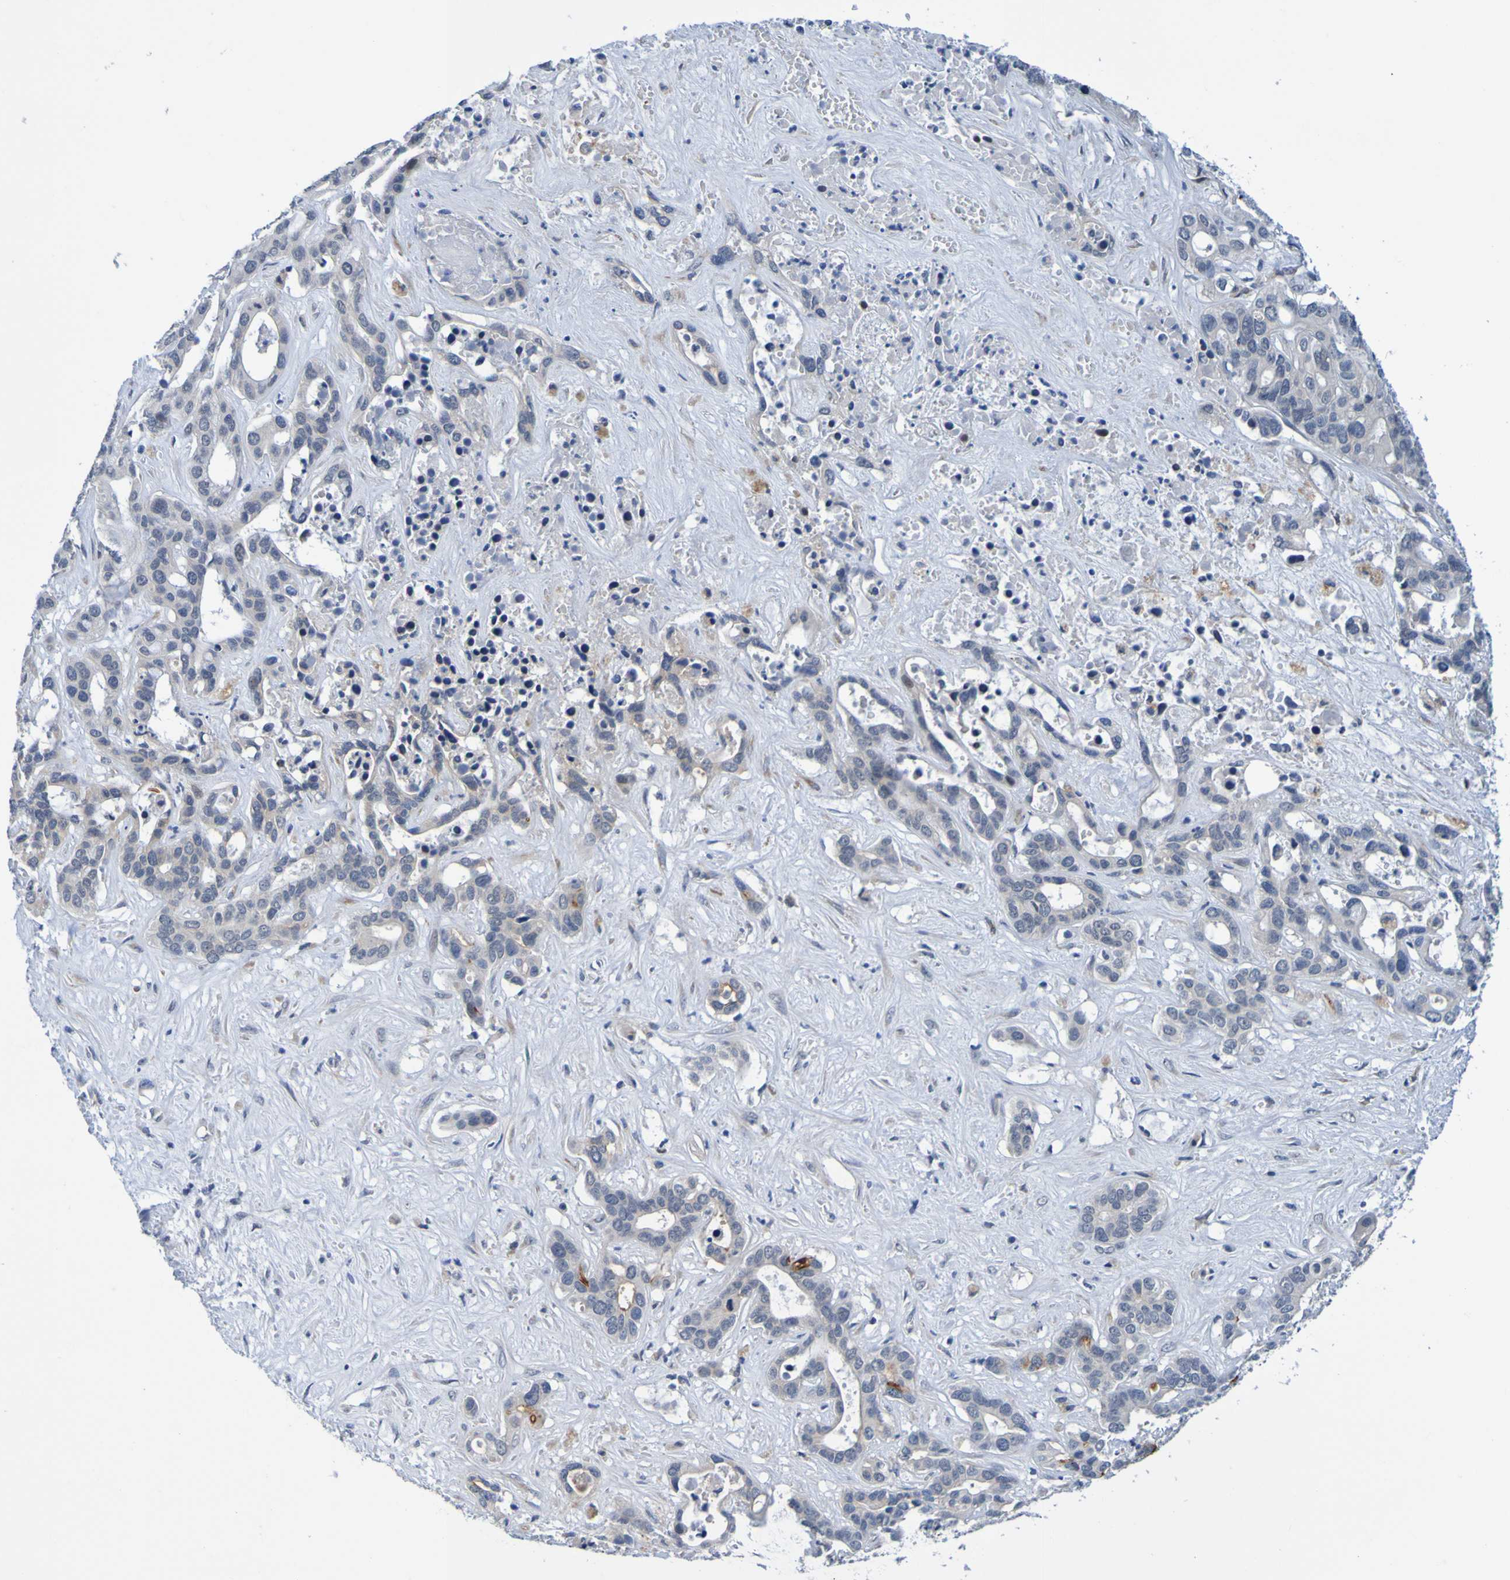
{"staining": {"intensity": "moderate", "quantity": "<25%", "location": "cytoplasmic/membranous"}, "tissue": "liver cancer", "cell_type": "Tumor cells", "image_type": "cancer", "snomed": [{"axis": "morphology", "description": "Cholangiocarcinoma"}, {"axis": "topography", "description": "Liver"}], "caption": "The histopathology image exhibits a brown stain indicating the presence of a protein in the cytoplasmic/membranous of tumor cells in cholangiocarcinoma (liver). Using DAB (3,3'-diaminobenzidine) (brown) and hematoxylin (blue) stains, captured at high magnification using brightfield microscopy.", "gene": "VMA21", "patient": {"sex": "female", "age": 65}}